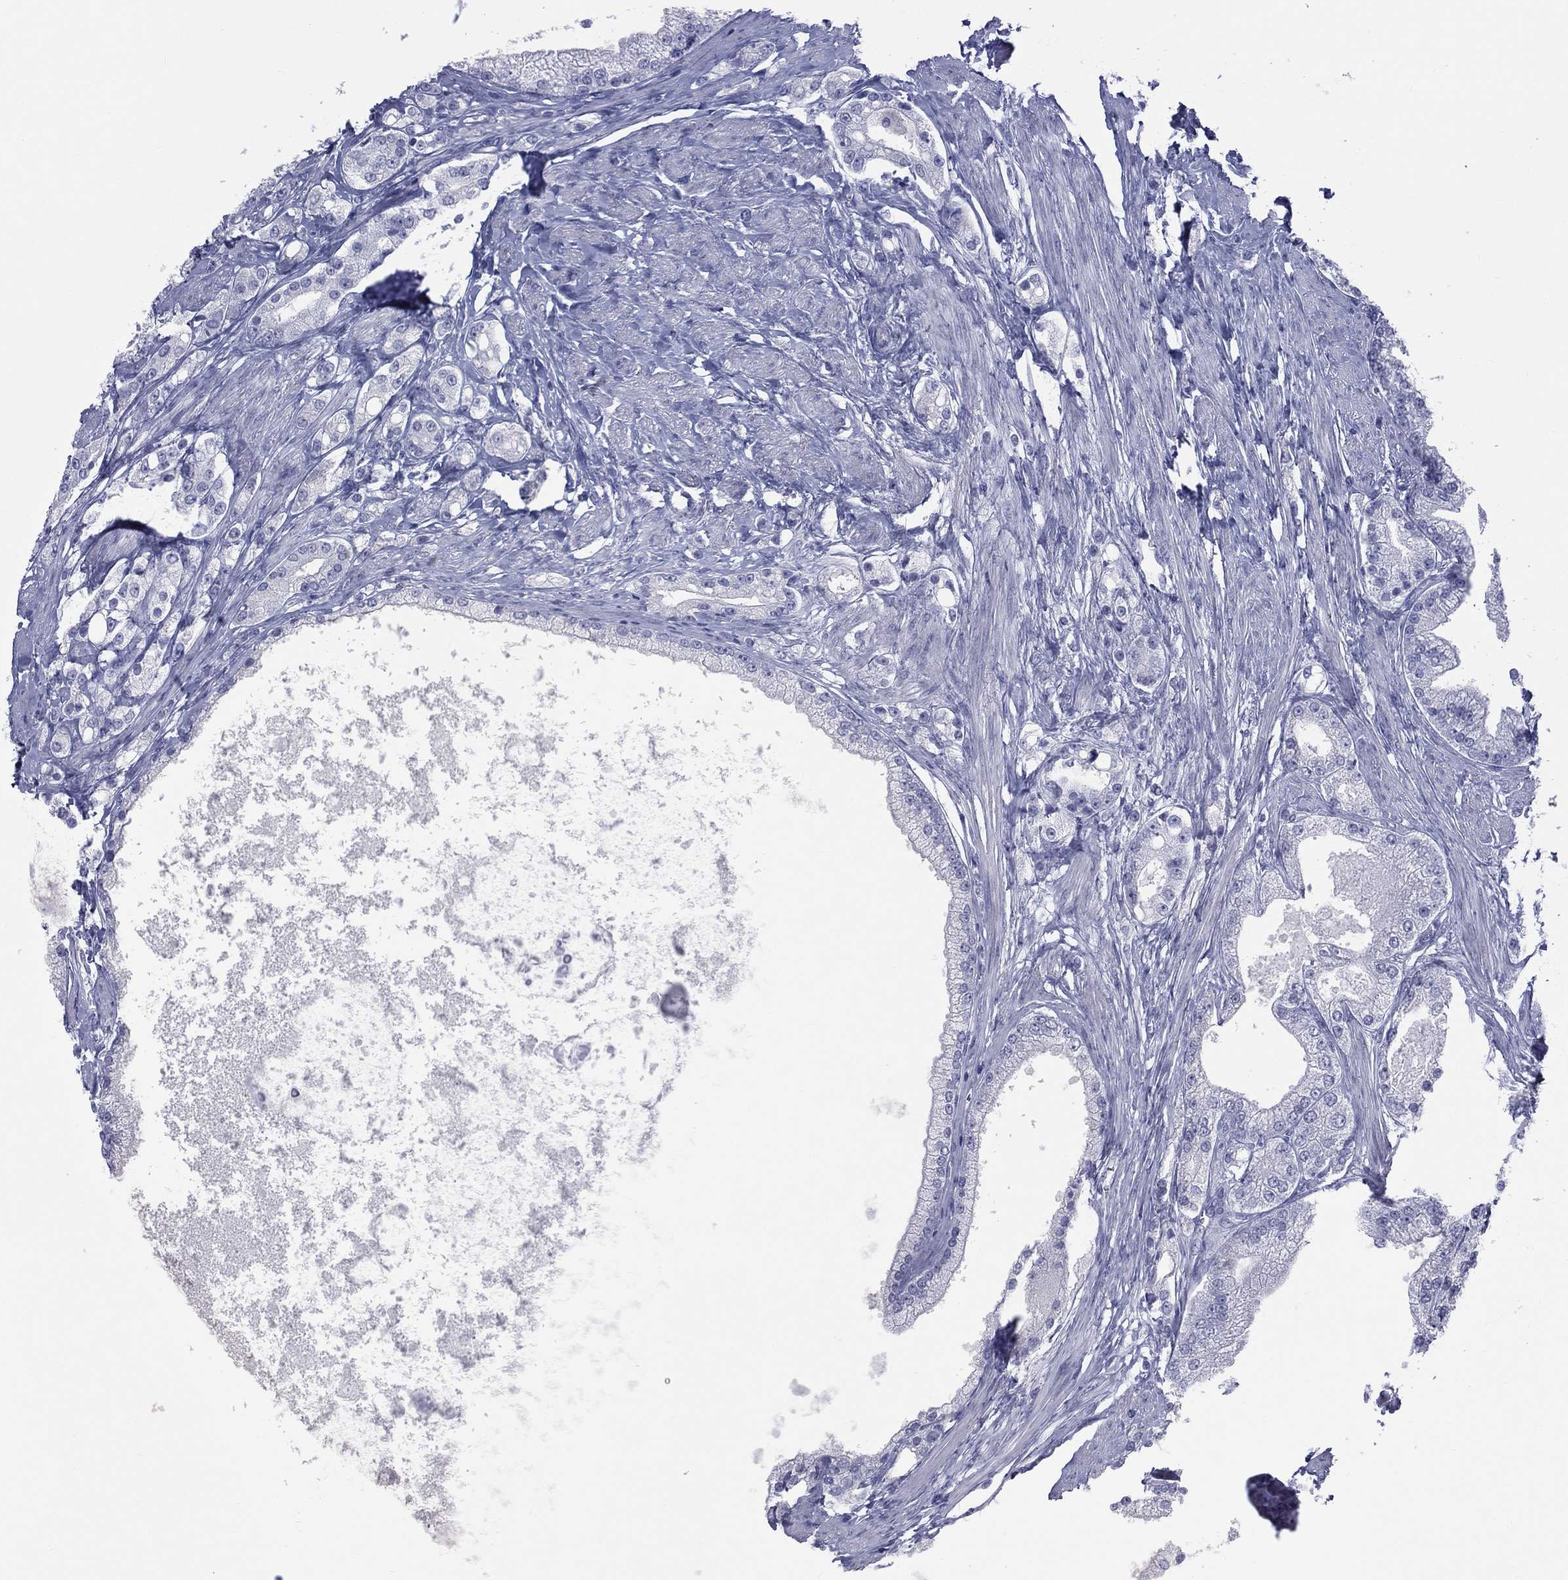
{"staining": {"intensity": "negative", "quantity": "none", "location": "none"}, "tissue": "prostate cancer", "cell_type": "Tumor cells", "image_type": "cancer", "snomed": [{"axis": "morphology", "description": "Adenocarcinoma, NOS"}, {"axis": "topography", "description": "Prostate and seminal vesicle, NOS"}, {"axis": "topography", "description": "Prostate"}], "caption": "The image reveals no staining of tumor cells in prostate adenocarcinoma.", "gene": "MLN", "patient": {"sex": "male", "age": 67}}